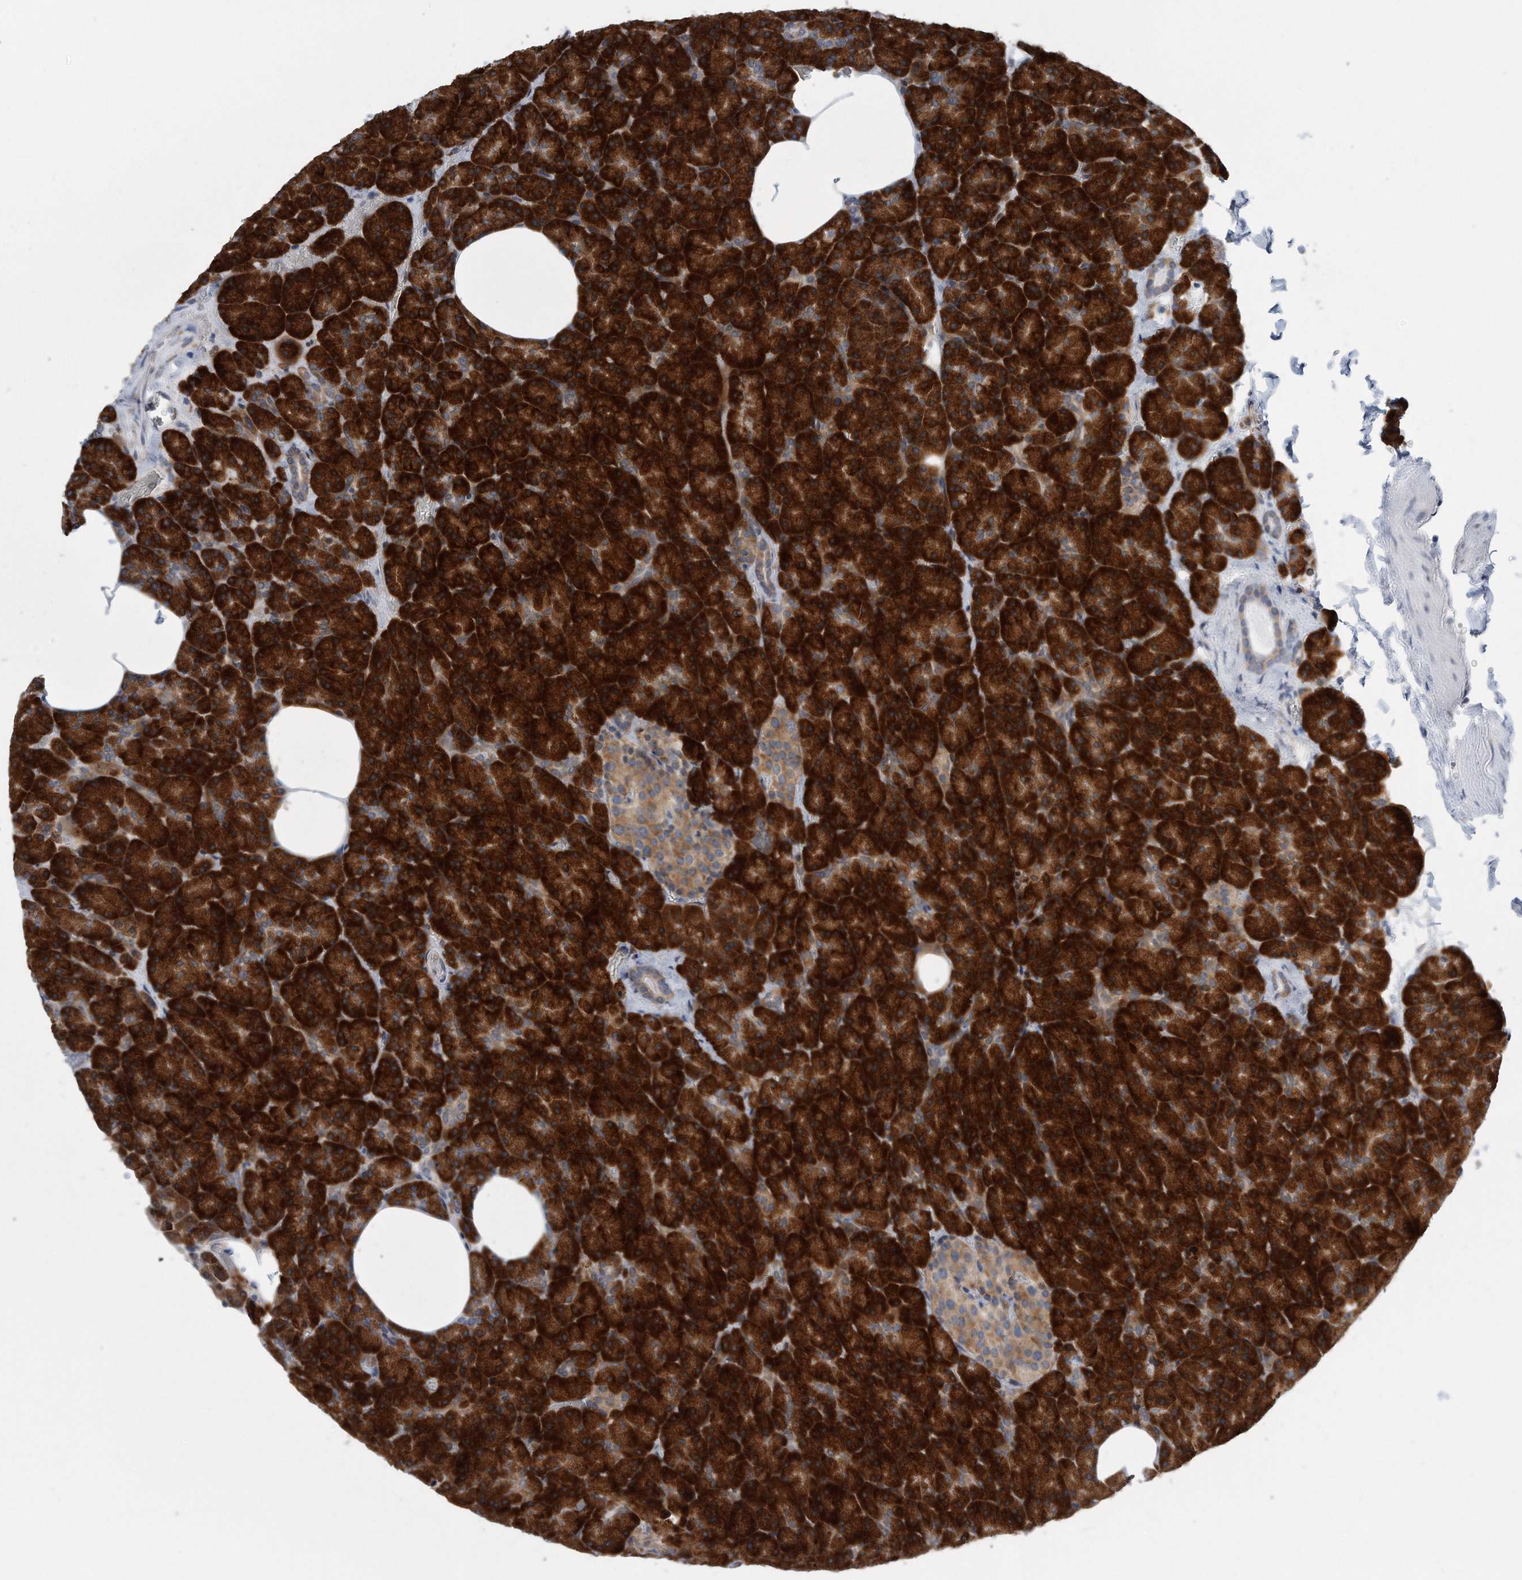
{"staining": {"intensity": "strong", "quantity": ">75%", "location": "cytoplasmic/membranous"}, "tissue": "pancreas", "cell_type": "Exocrine glandular cells", "image_type": "normal", "snomed": [{"axis": "morphology", "description": "Normal tissue, NOS"}, {"axis": "morphology", "description": "Carcinoid, malignant, NOS"}, {"axis": "topography", "description": "Pancreas"}], "caption": "Exocrine glandular cells show high levels of strong cytoplasmic/membranous positivity in approximately >75% of cells in benign pancreas. (DAB (3,3'-diaminobenzidine) IHC with brightfield microscopy, high magnification).", "gene": "RPL26L1", "patient": {"sex": "female", "age": 35}}